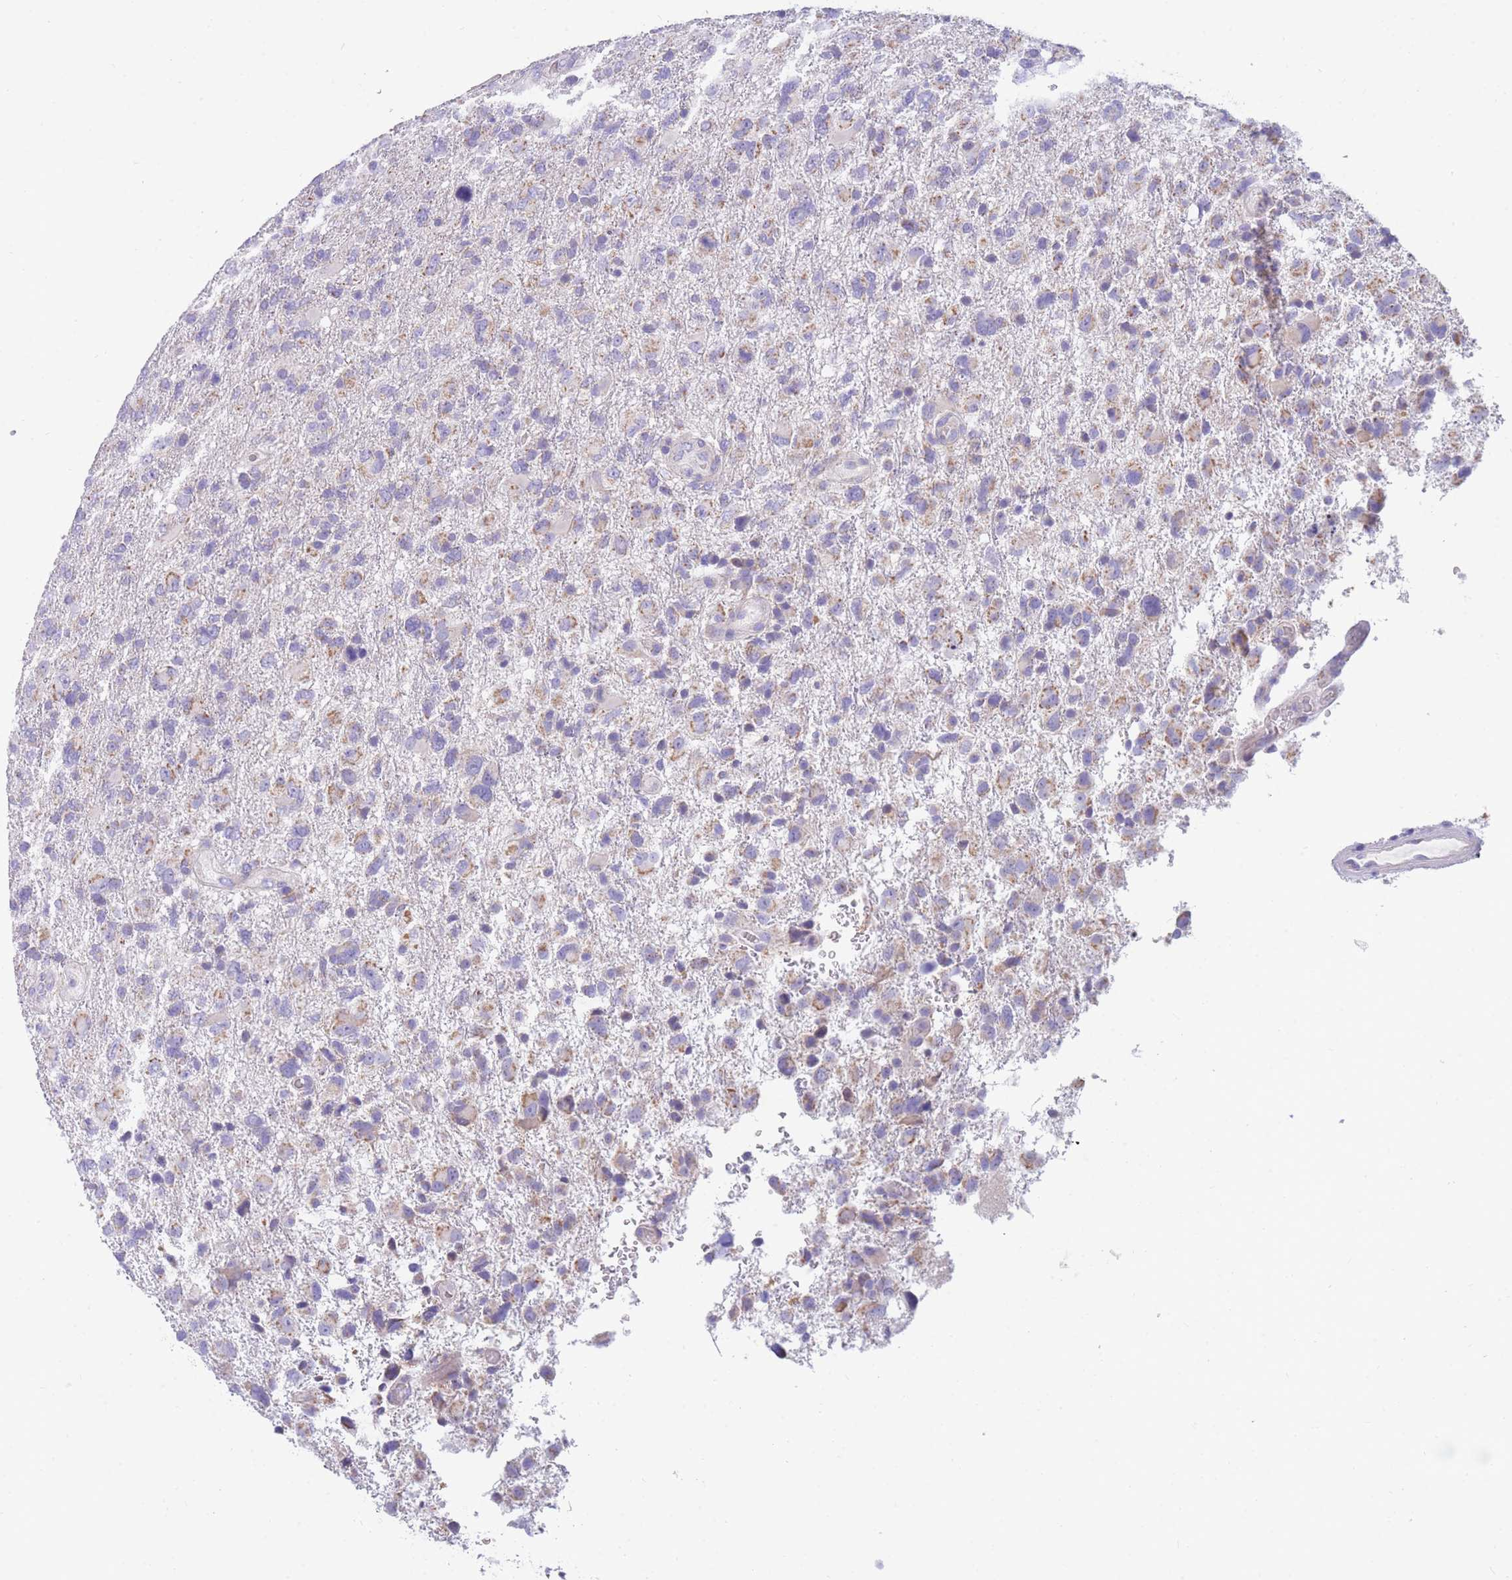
{"staining": {"intensity": "weak", "quantity": "25%-75%", "location": "cytoplasmic/membranous"}, "tissue": "glioma", "cell_type": "Tumor cells", "image_type": "cancer", "snomed": [{"axis": "morphology", "description": "Glioma, malignant, High grade"}, {"axis": "topography", "description": "Brain"}], "caption": "An IHC image of tumor tissue is shown. Protein staining in brown highlights weak cytoplasmic/membranous positivity in malignant glioma (high-grade) within tumor cells.", "gene": "DHRS11", "patient": {"sex": "male", "age": 61}}